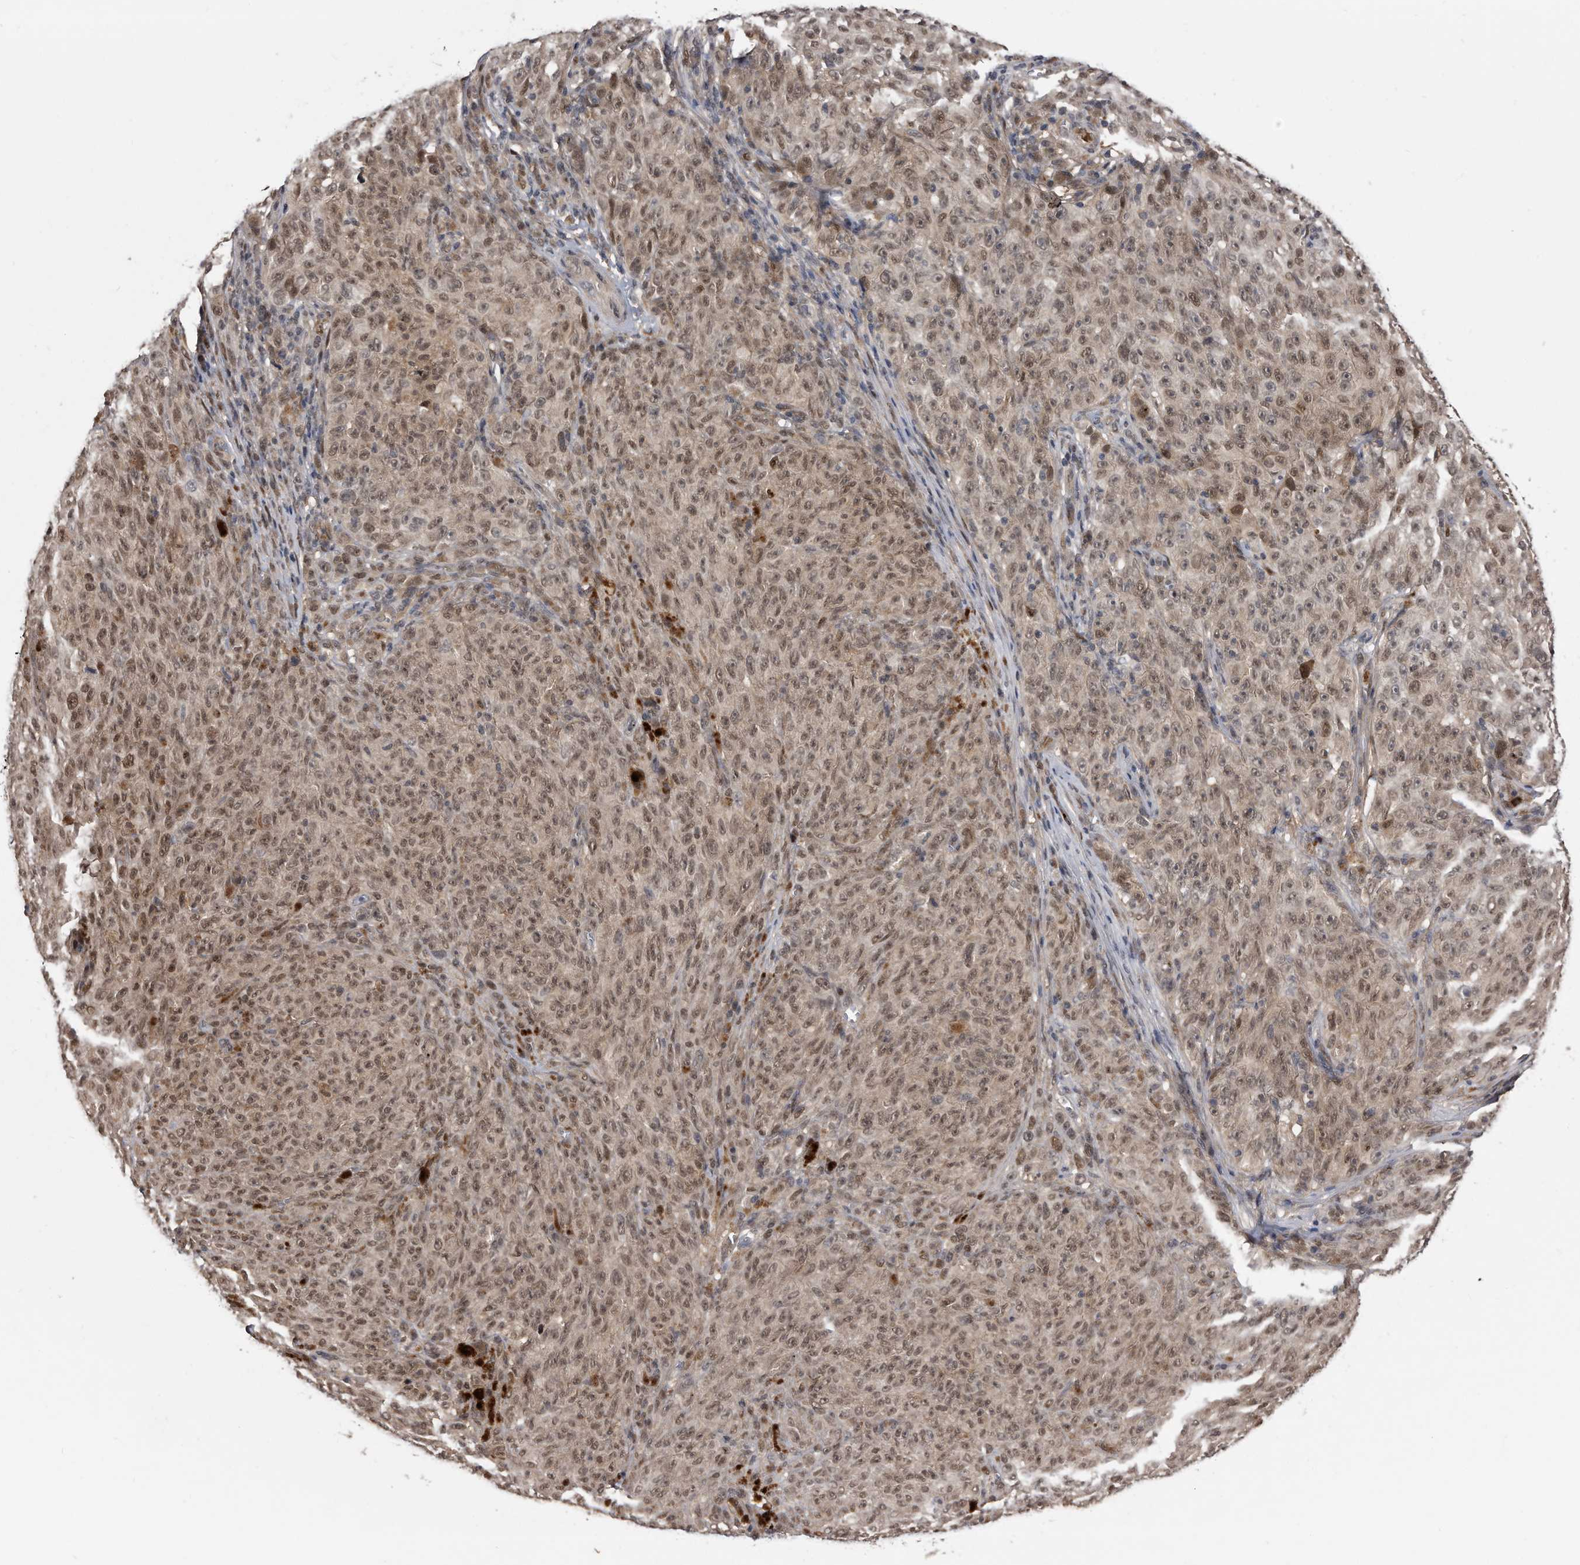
{"staining": {"intensity": "moderate", "quantity": ">75%", "location": "nuclear"}, "tissue": "melanoma", "cell_type": "Tumor cells", "image_type": "cancer", "snomed": [{"axis": "morphology", "description": "Malignant melanoma, NOS"}, {"axis": "topography", "description": "Skin"}], "caption": "Protein positivity by IHC demonstrates moderate nuclear positivity in about >75% of tumor cells in malignant melanoma. (DAB (3,3'-diaminobenzidine) = brown stain, brightfield microscopy at high magnification).", "gene": "RAD23B", "patient": {"sex": "female", "age": 82}}